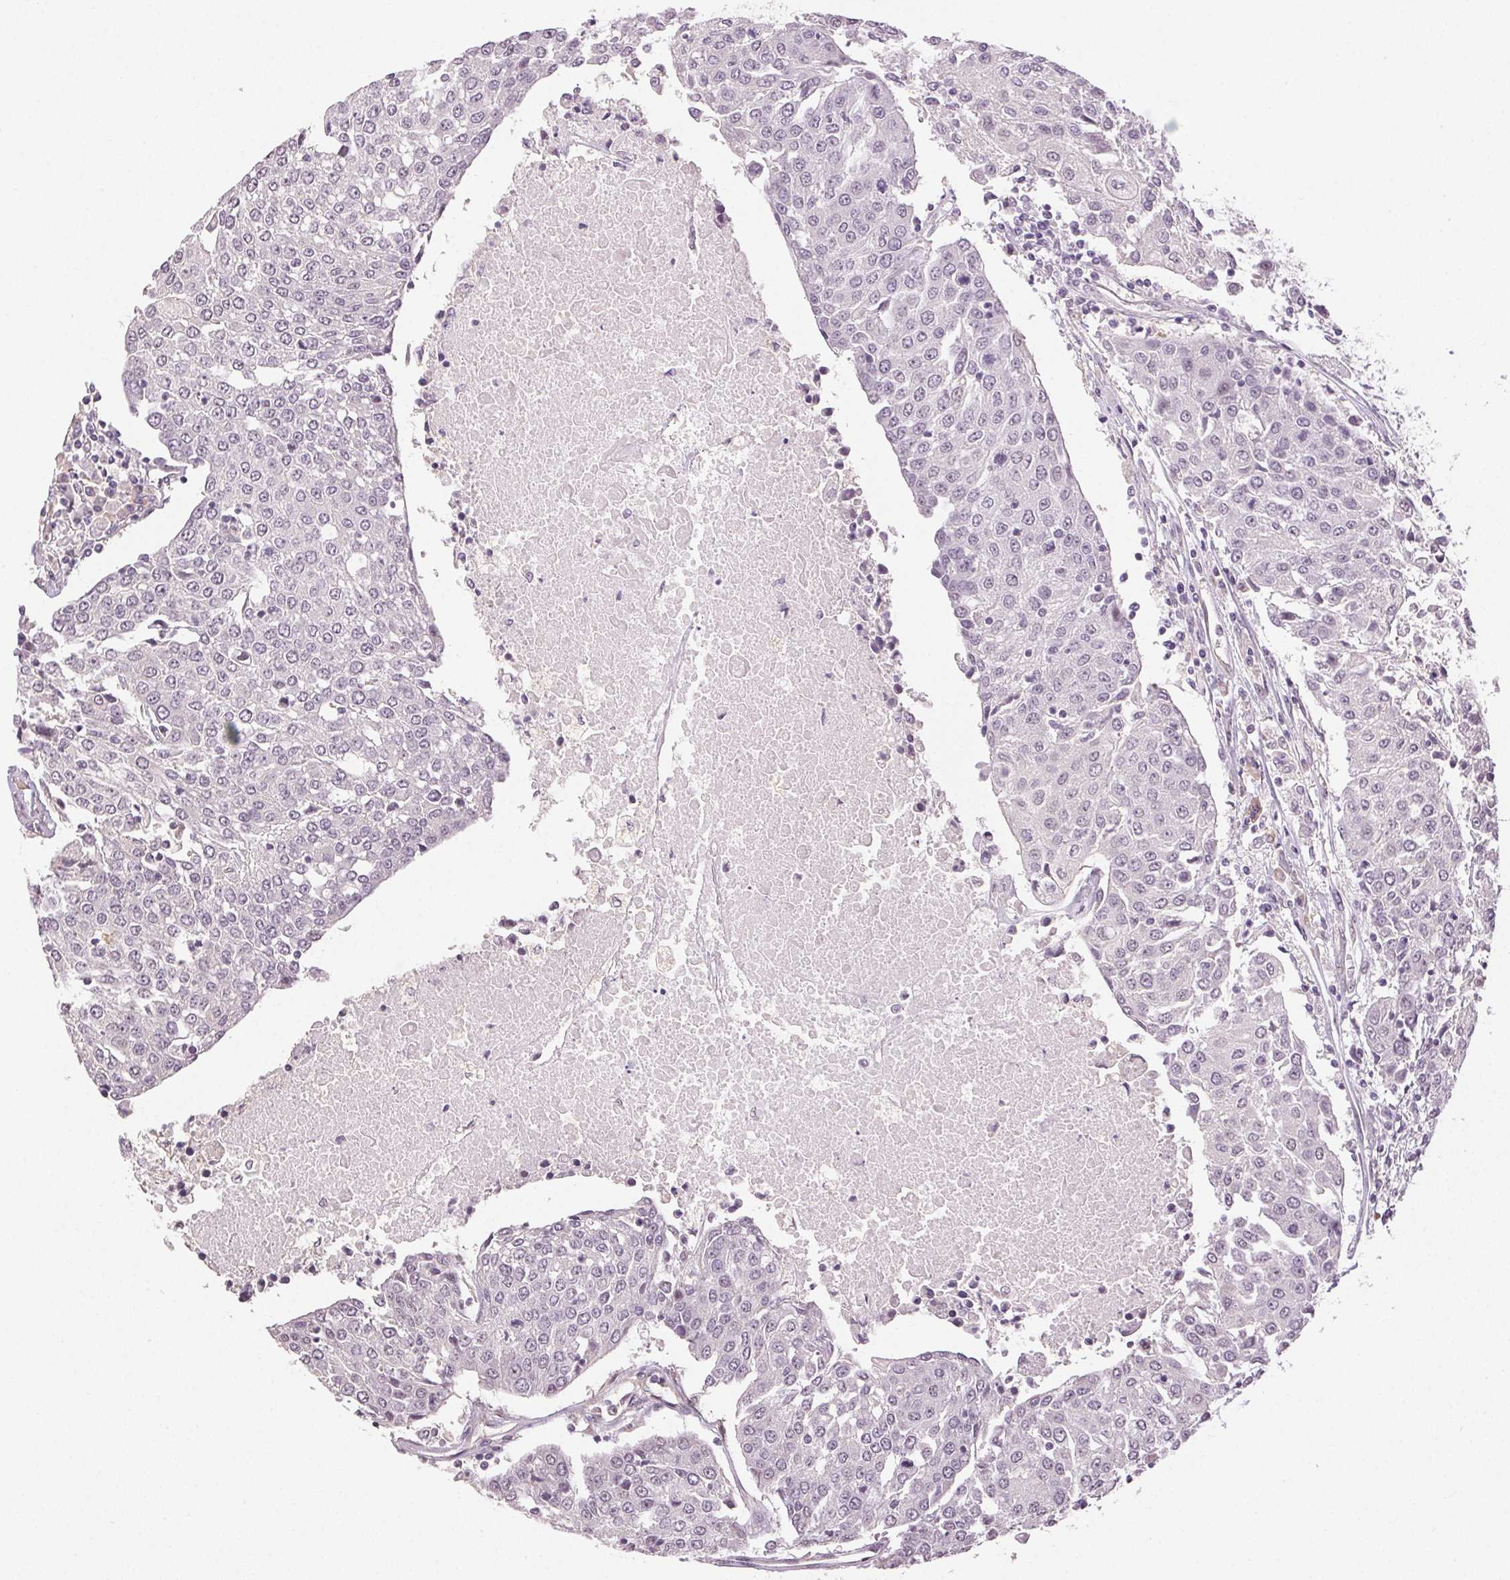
{"staining": {"intensity": "negative", "quantity": "none", "location": "none"}, "tissue": "urothelial cancer", "cell_type": "Tumor cells", "image_type": "cancer", "snomed": [{"axis": "morphology", "description": "Urothelial carcinoma, High grade"}, {"axis": "topography", "description": "Urinary bladder"}], "caption": "Tumor cells are negative for protein expression in human urothelial cancer.", "gene": "PLCB1", "patient": {"sex": "female", "age": 85}}